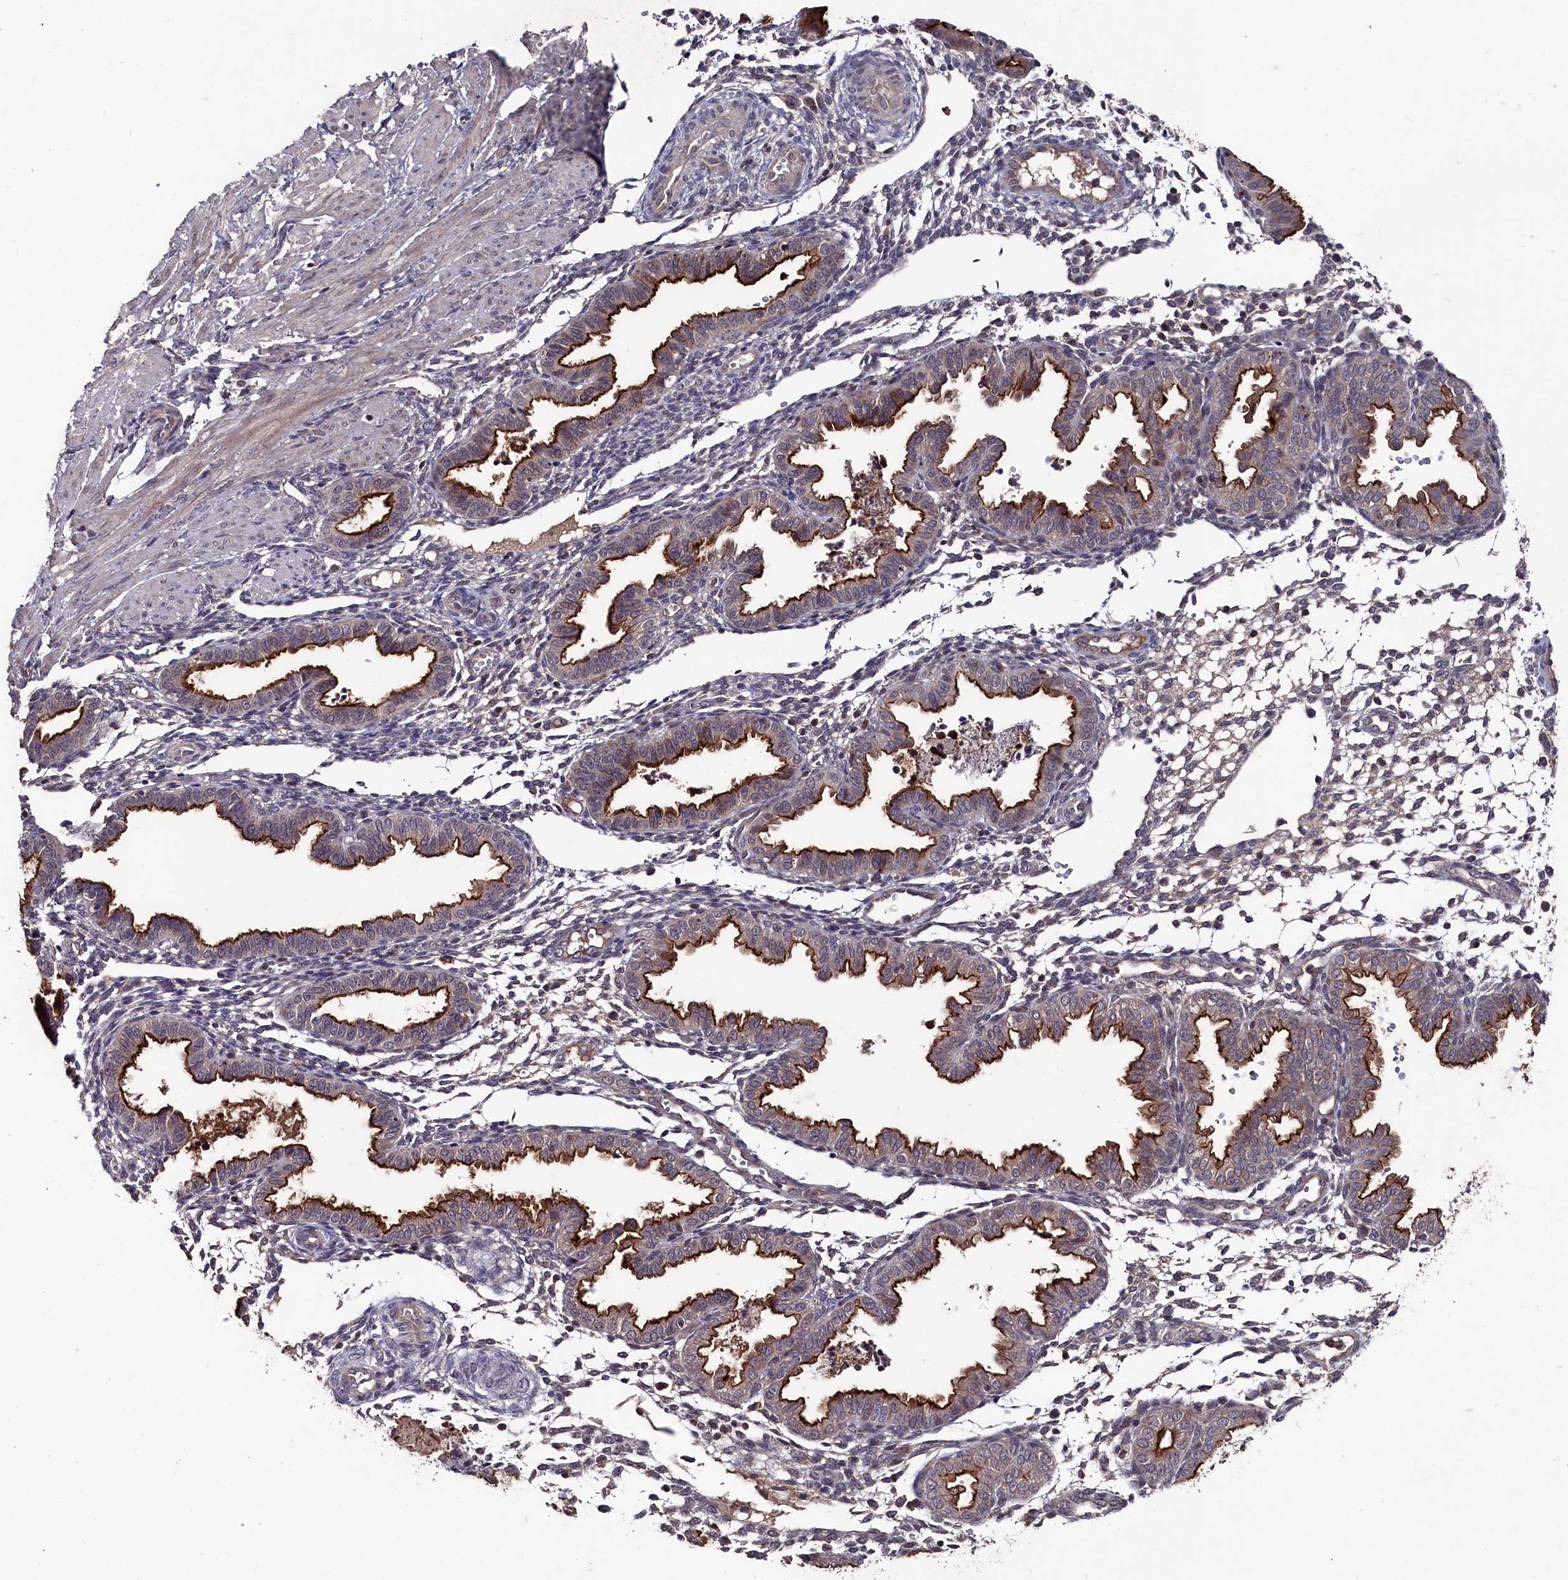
{"staining": {"intensity": "negative", "quantity": "none", "location": "none"}, "tissue": "endometrium", "cell_type": "Cells in endometrial stroma", "image_type": "normal", "snomed": [{"axis": "morphology", "description": "Normal tissue, NOS"}, {"axis": "topography", "description": "Endometrium"}], "caption": "Cells in endometrial stroma show no significant protein positivity in normal endometrium. (DAB (3,3'-diaminobenzidine) IHC visualized using brightfield microscopy, high magnification).", "gene": "TMC5", "patient": {"sex": "female", "age": 33}}